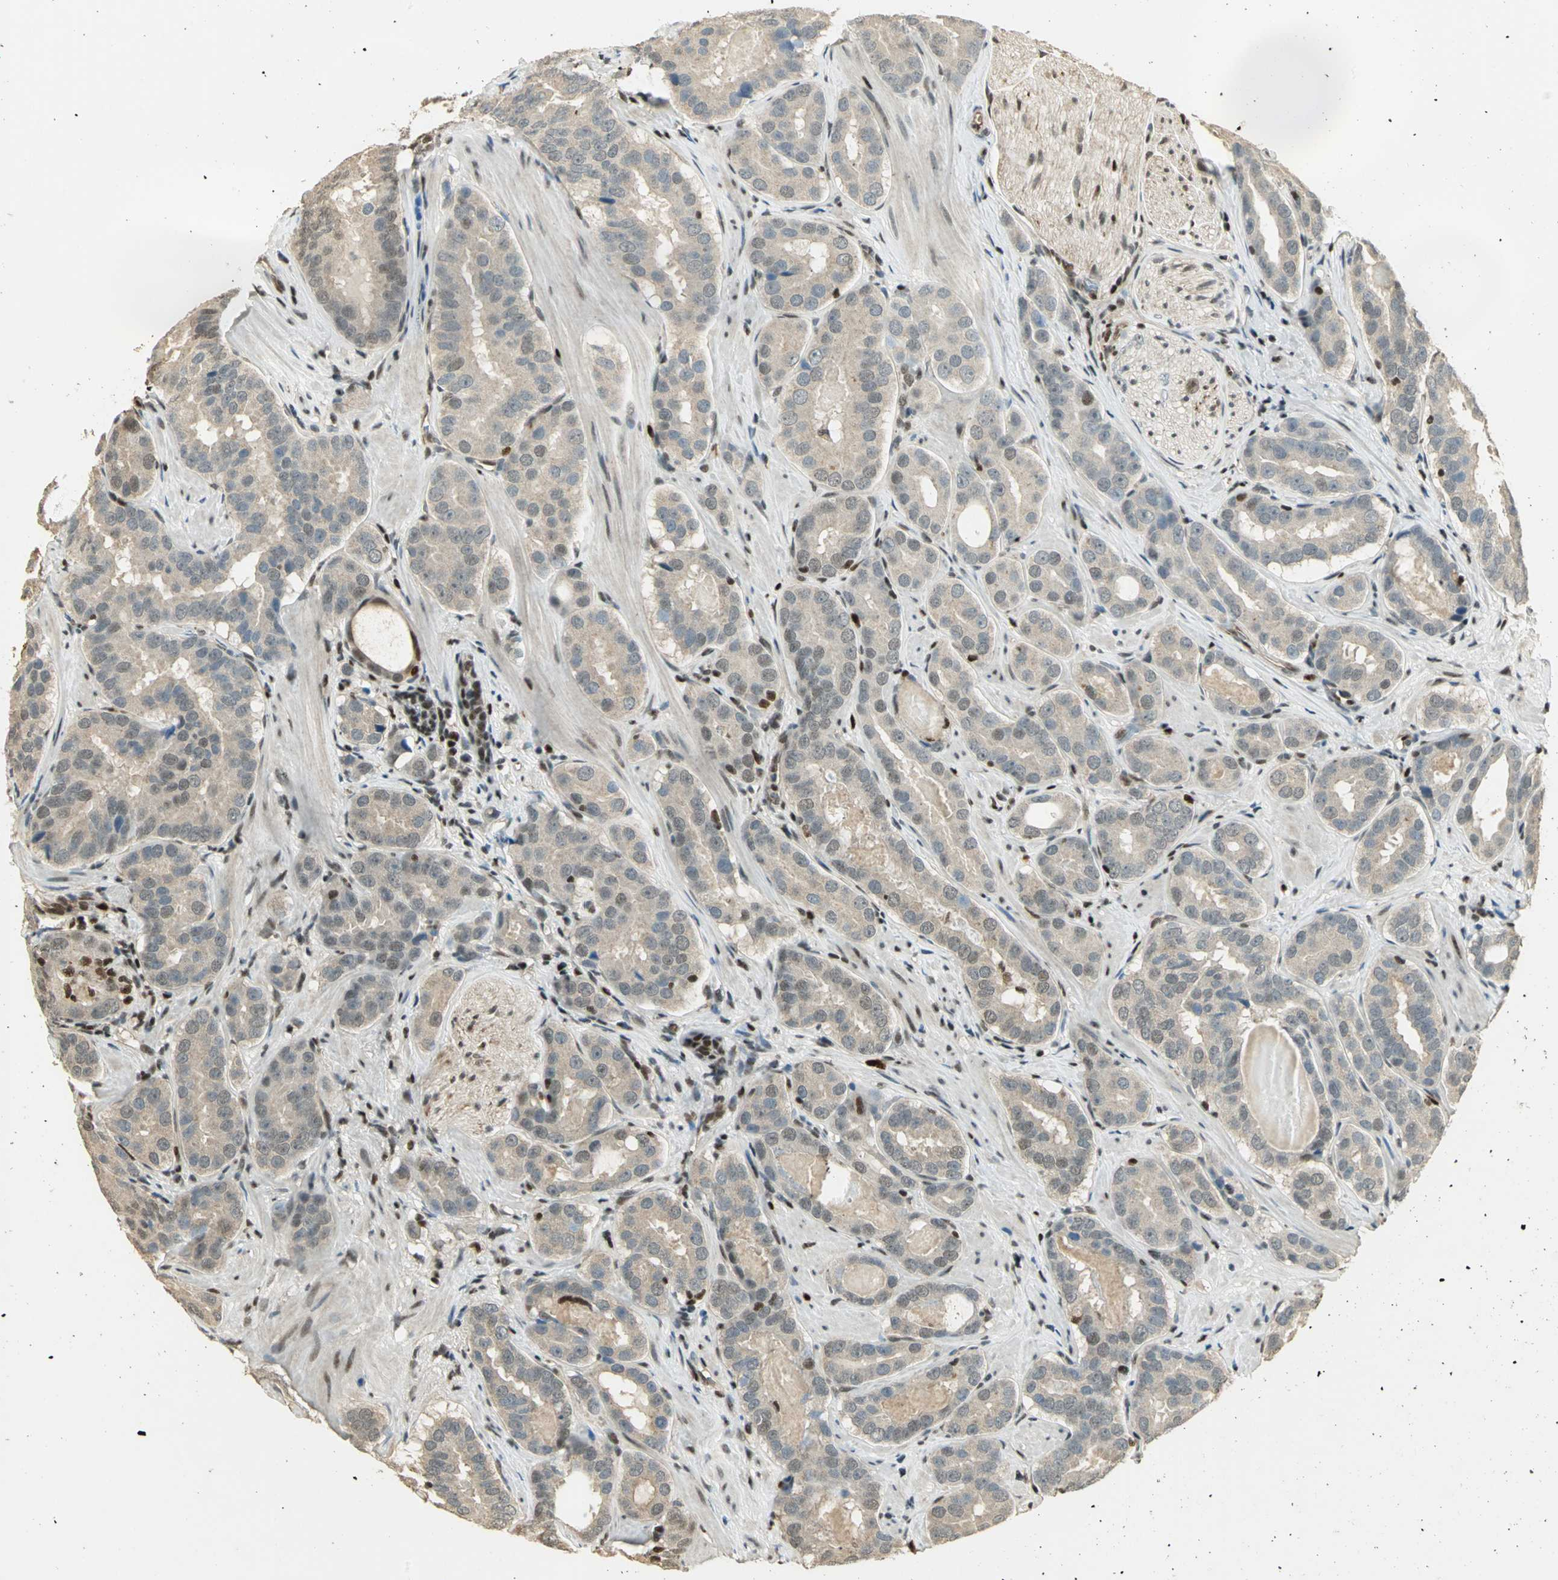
{"staining": {"intensity": "weak", "quantity": "25%-75%", "location": "cytoplasmic/membranous"}, "tissue": "prostate cancer", "cell_type": "Tumor cells", "image_type": "cancer", "snomed": [{"axis": "morphology", "description": "Adenocarcinoma, Low grade"}, {"axis": "topography", "description": "Prostate"}], "caption": "Prostate adenocarcinoma (low-grade) stained for a protein displays weak cytoplasmic/membranous positivity in tumor cells.", "gene": "ELF1", "patient": {"sex": "male", "age": 59}}